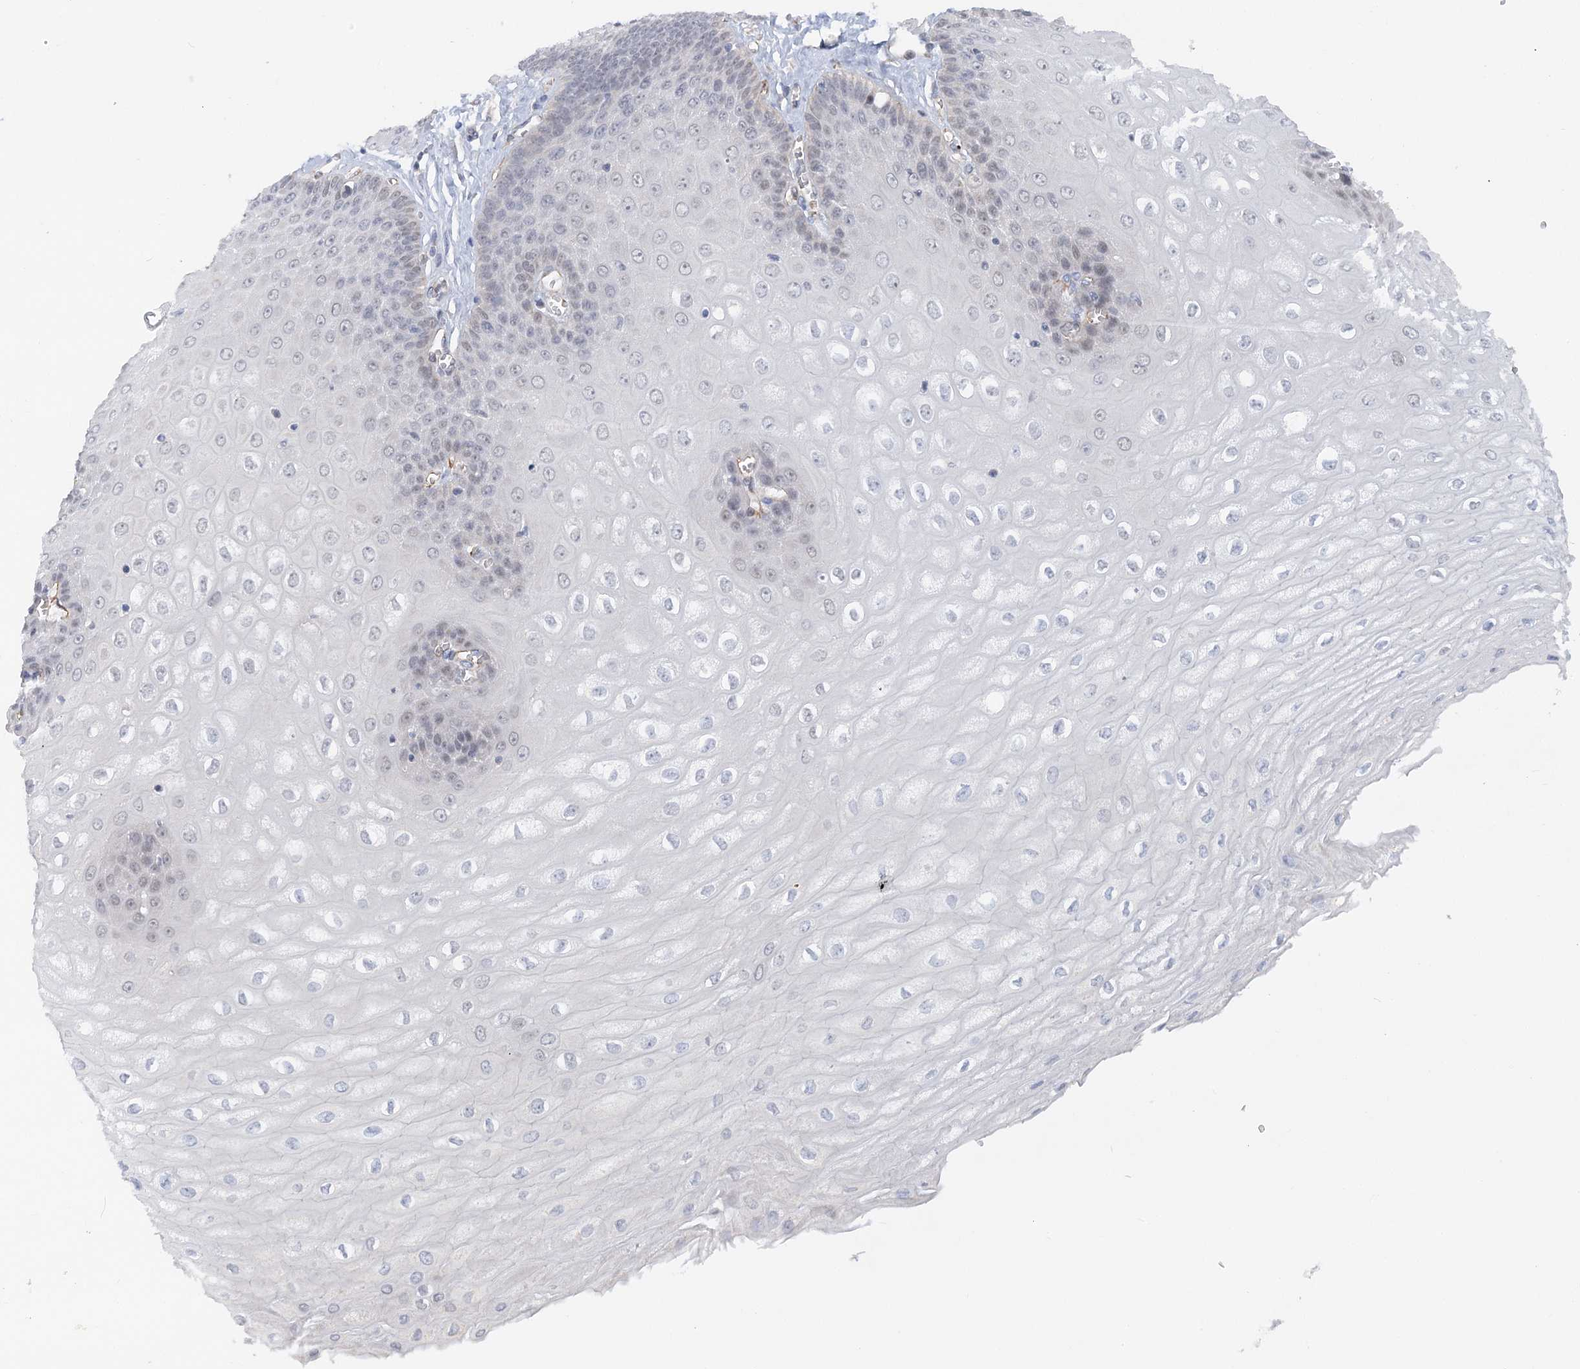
{"staining": {"intensity": "weak", "quantity": "<25%", "location": "nuclear"}, "tissue": "esophagus", "cell_type": "Squamous epithelial cells", "image_type": "normal", "snomed": [{"axis": "morphology", "description": "Normal tissue, NOS"}, {"axis": "topography", "description": "Esophagus"}], "caption": "The image exhibits no staining of squamous epithelial cells in normal esophagus. (DAB (3,3'-diaminobenzidine) immunohistochemistry visualized using brightfield microscopy, high magnification).", "gene": "NELL2", "patient": {"sex": "male", "age": 60}}